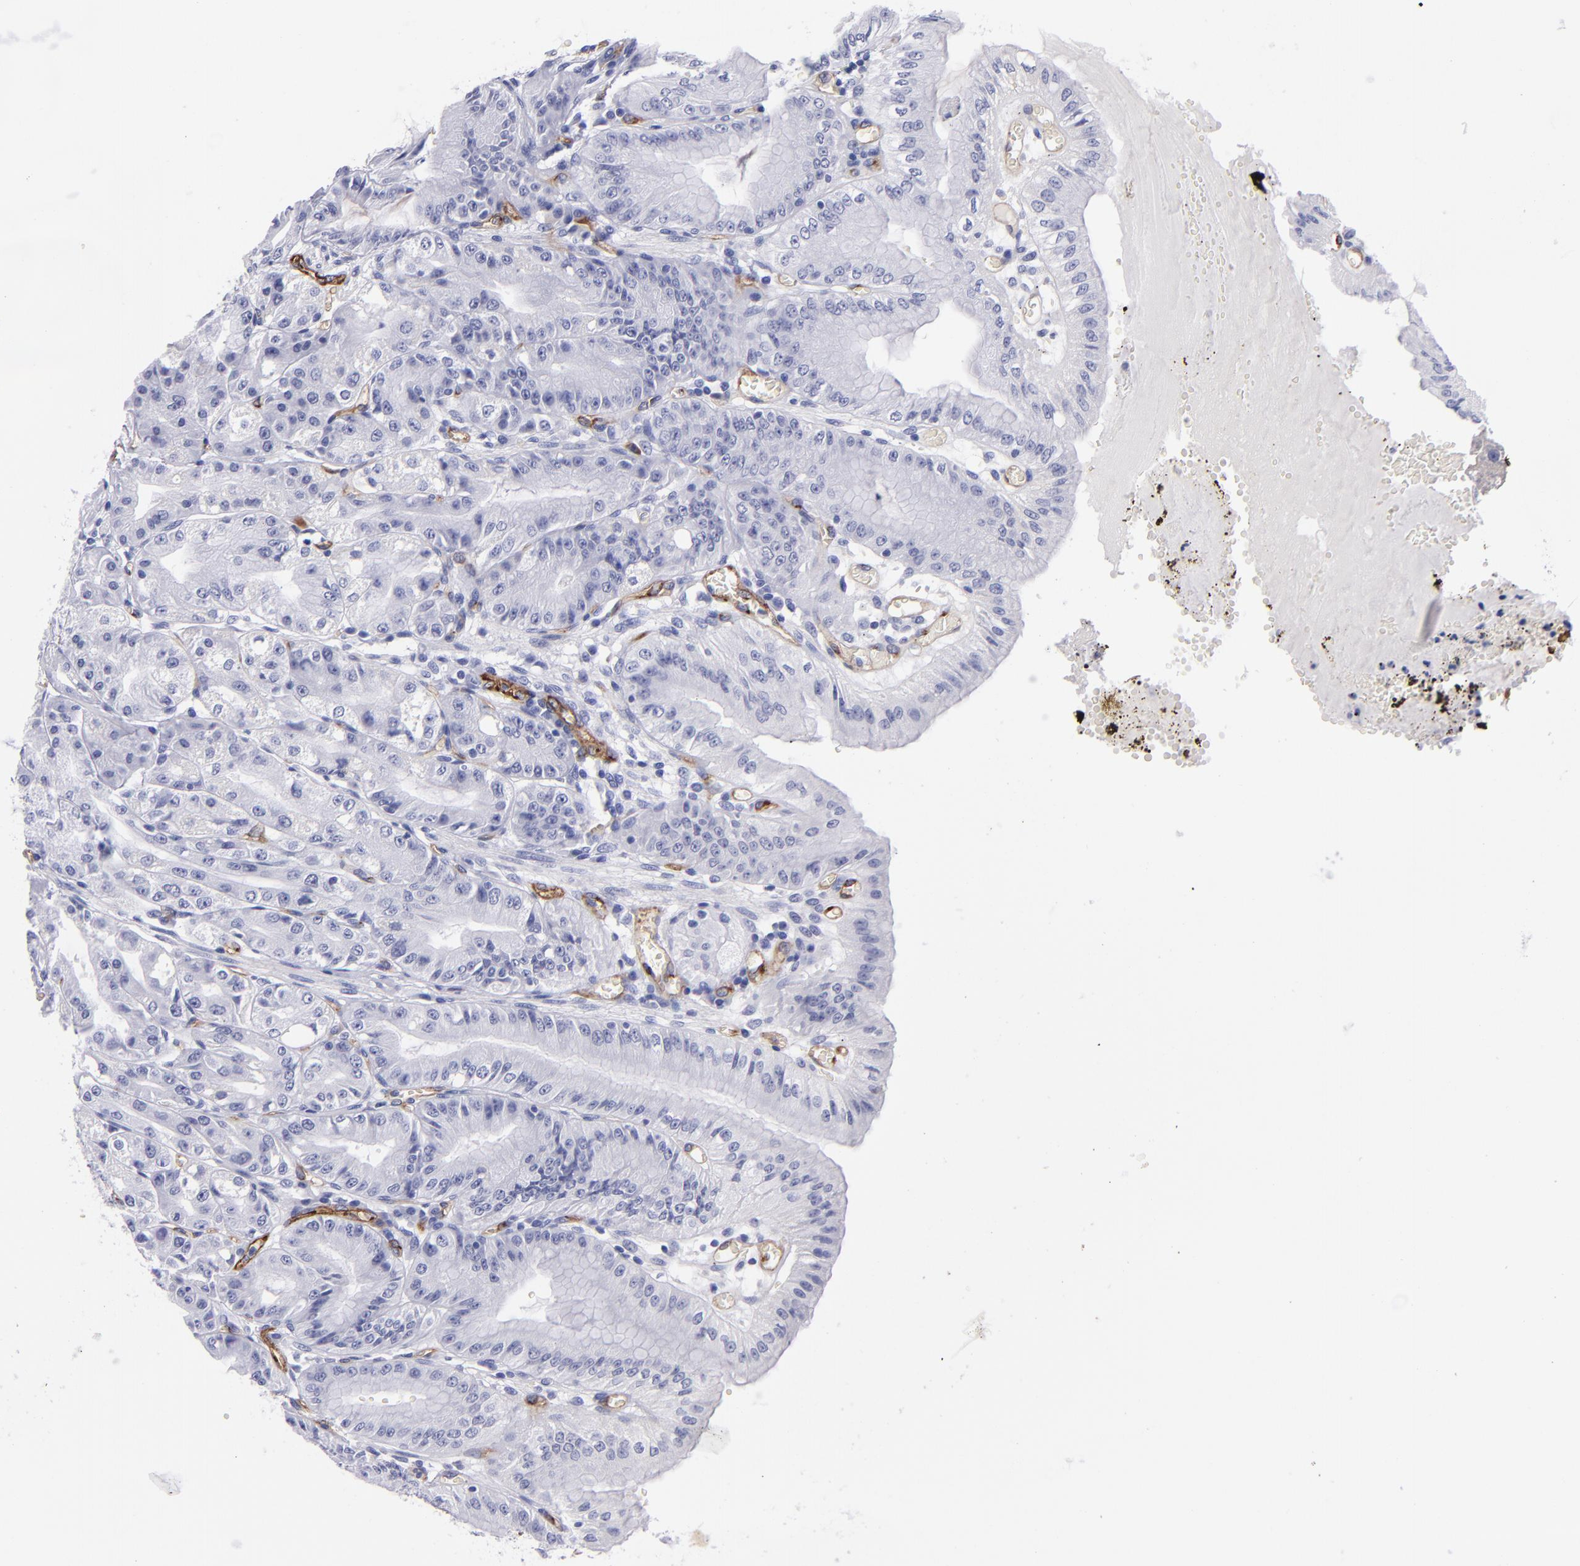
{"staining": {"intensity": "negative", "quantity": "none", "location": "none"}, "tissue": "stomach", "cell_type": "Glandular cells", "image_type": "normal", "snomed": [{"axis": "morphology", "description": "Normal tissue, NOS"}, {"axis": "topography", "description": "Stomach, lower"}], "caption": "Protein analysis of benign stomach demonstrates no significant expression in glandular cells. (Stains: DAB (3,3'-diaminobenzidine) IHC with hematoxylin counter stain, Microscopy: brightfield microscopy at high magnification).", "gene": "NOS3", "patient": {"sex": "male", "age": 71}}